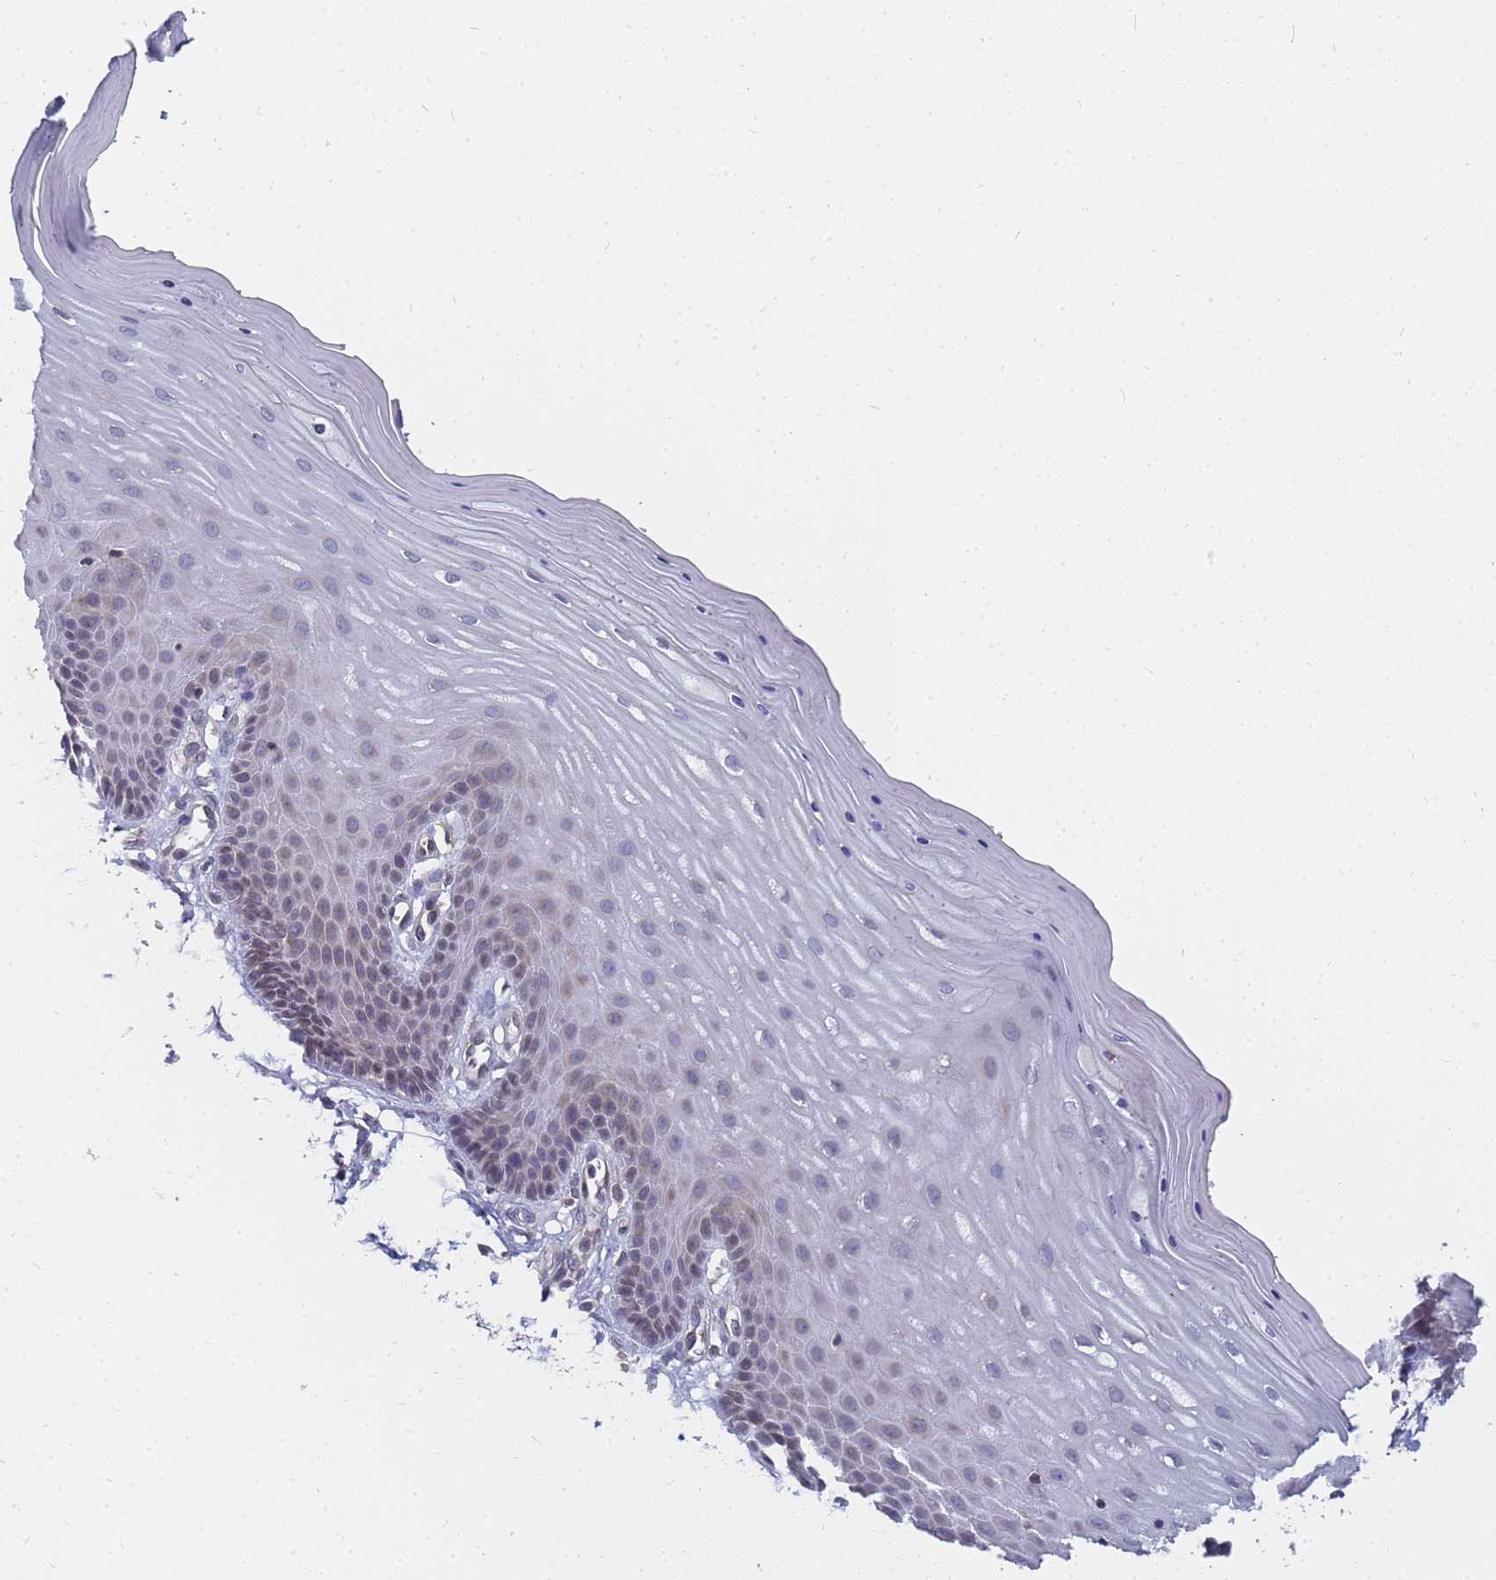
{"staining": {"intensity": "negative", "quantity": "none", "location": "none"}, "tissue": "cervix", "cell_type": "Glandular cells", "image_type": "normal", "snomed": [{"axis": "morphology", "description": "Normal tissue, NOS"}, {"axis": "topography", "description": "Cervix"}], "caption": "DAB (3,3'-diaminobenzidine) immunohistochemical staining of normal cervix shows no significant staining in glandular cells.", "gene": "FAM166B", "patient": {"sex": "female", "age": 55}}